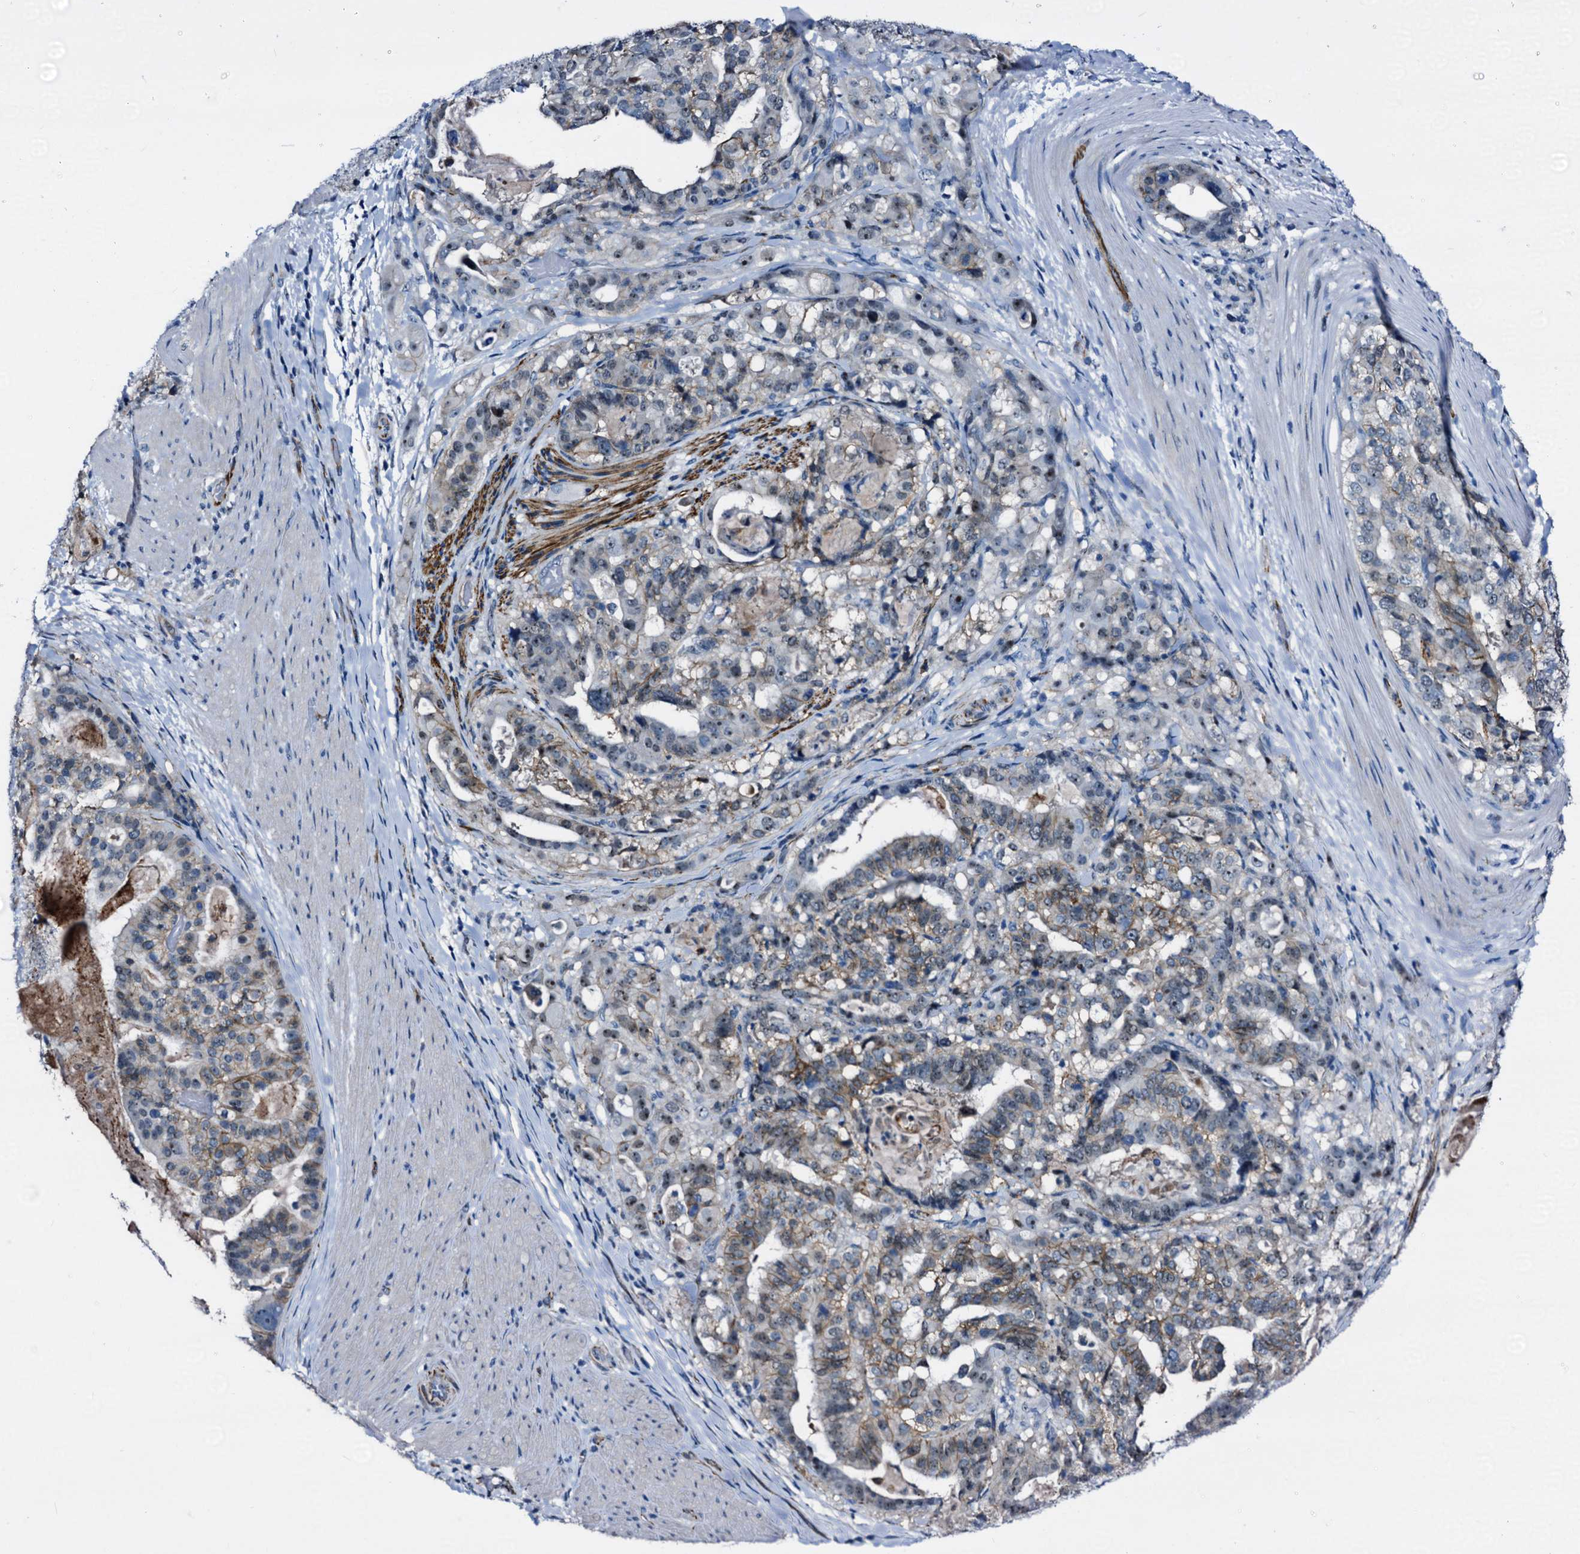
{"staining": {"intensity": "weak", "quantity": "<25%", "location": "cytoplasmic/membranous,nuclear"}, "tissue": "stomach cancer", "cell_type": "Tumor cells", "image_type": "cancer", "snomed": [{"axis": "morphology", "description": "Adenocarcinoma, NOS"}, {"axis": "topography", "description": "Stomach"}], "caption": "The image displays no staining of tumor cells in stomach cancer (adenocarcinoma). (Immunohistochemistry (ihc), brightfield microscopy, high magnification).", "gene": "EMG1", "patient": {"sex": "male", "age": 48}}